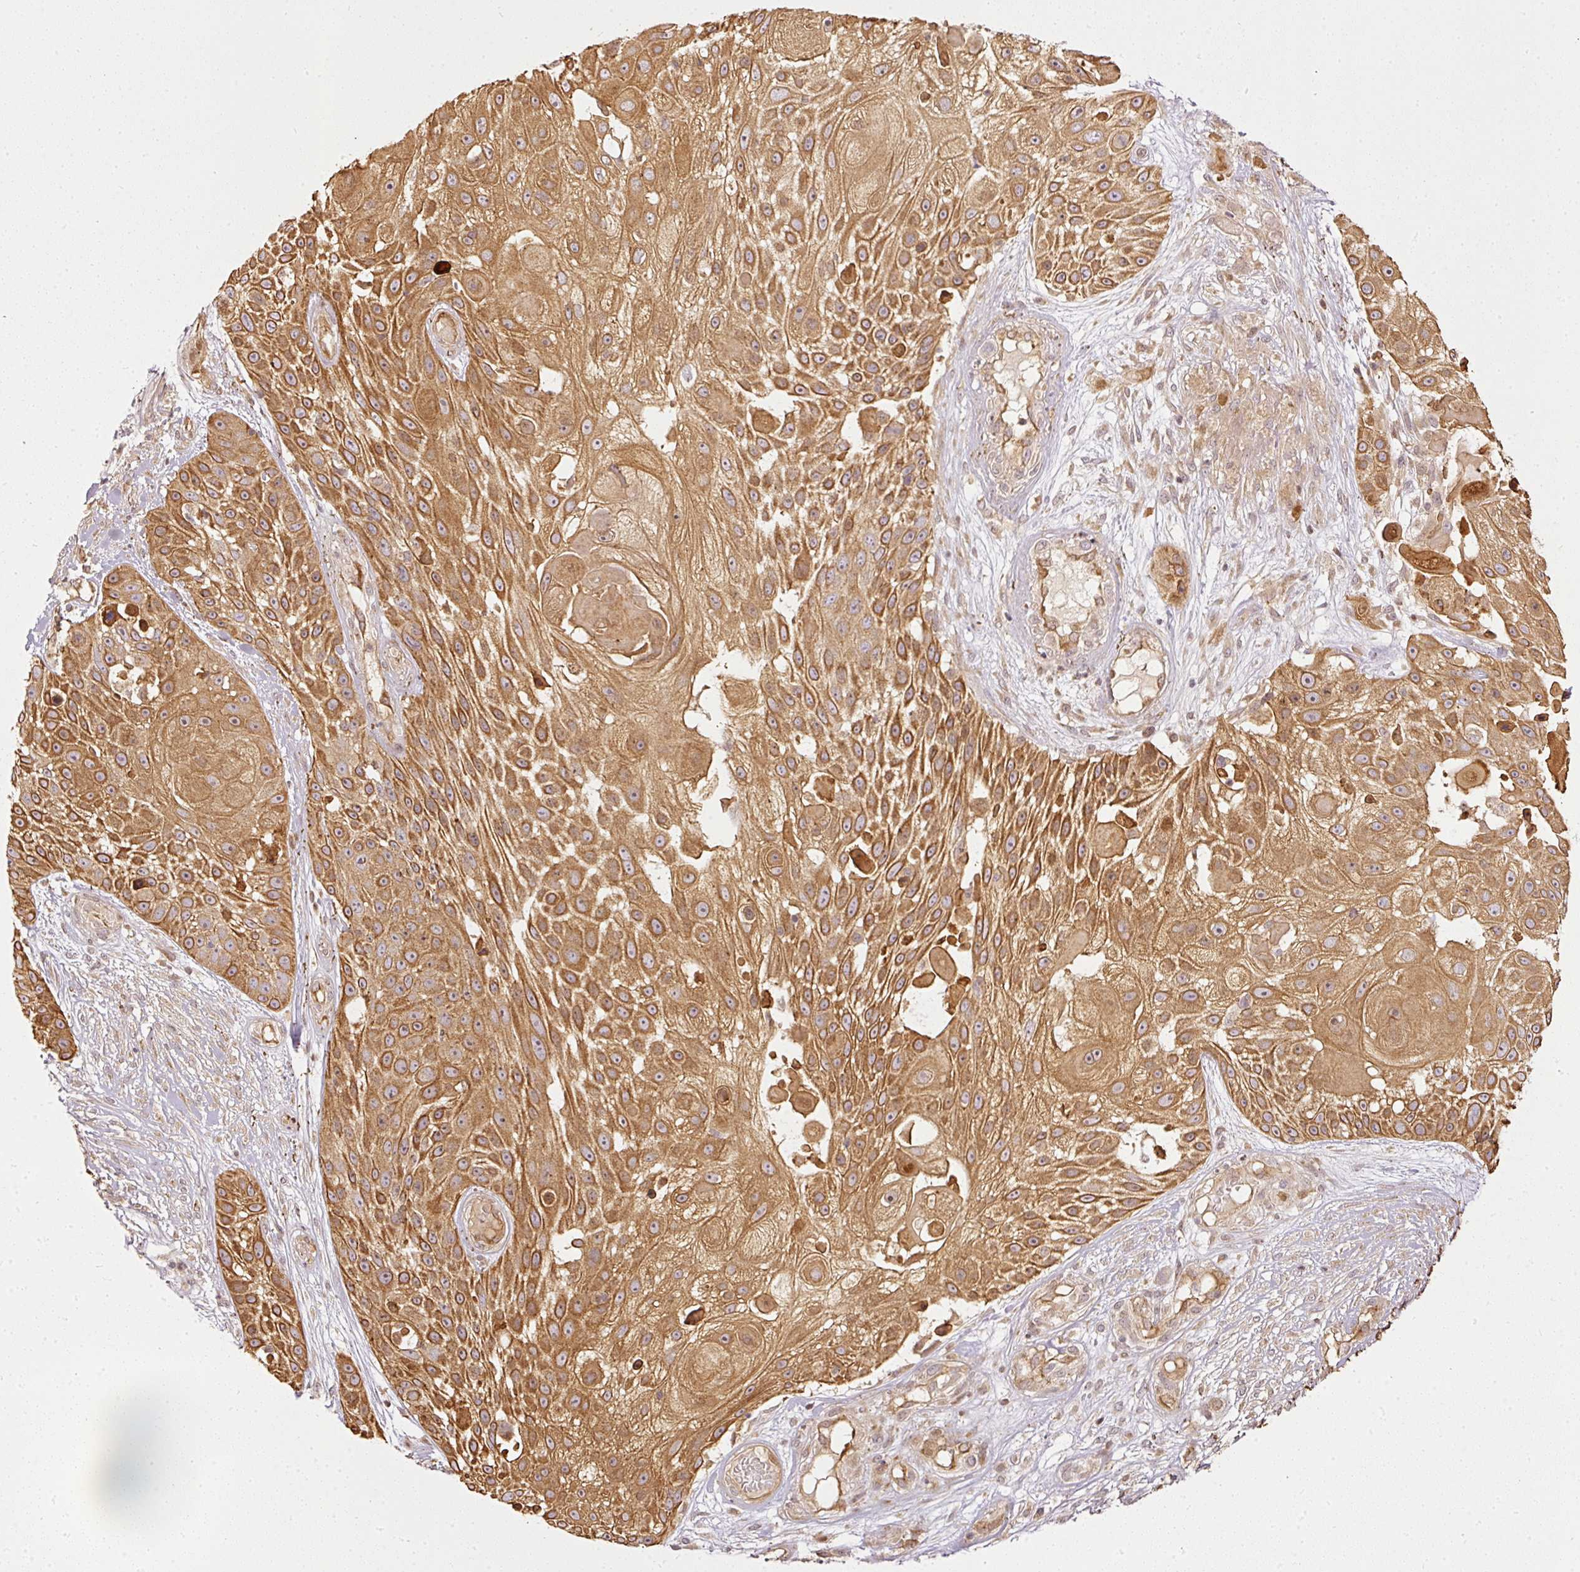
{"staining": {"intensity": "strong", "quantity": ">75%", "location": "cytoplasmic/membranous"}, "tissue": "skin cancer", "cell_type": "Tumor cells", "image_type": "cancer", "snomed": [{"axis": "morphology", "description": "Squamous cell carcinoma, NOS"}, {"axis": "topography", "description": "Skin"}], "caption": "Brown immunohistochemical staining in squamous cell carcinoma (skin) shows strong cytoplasmic/membranous staining in approximately >75% of tumor cells.", "gene": "MIF4GD", "patient": {"sex": "female", "age": 86}}